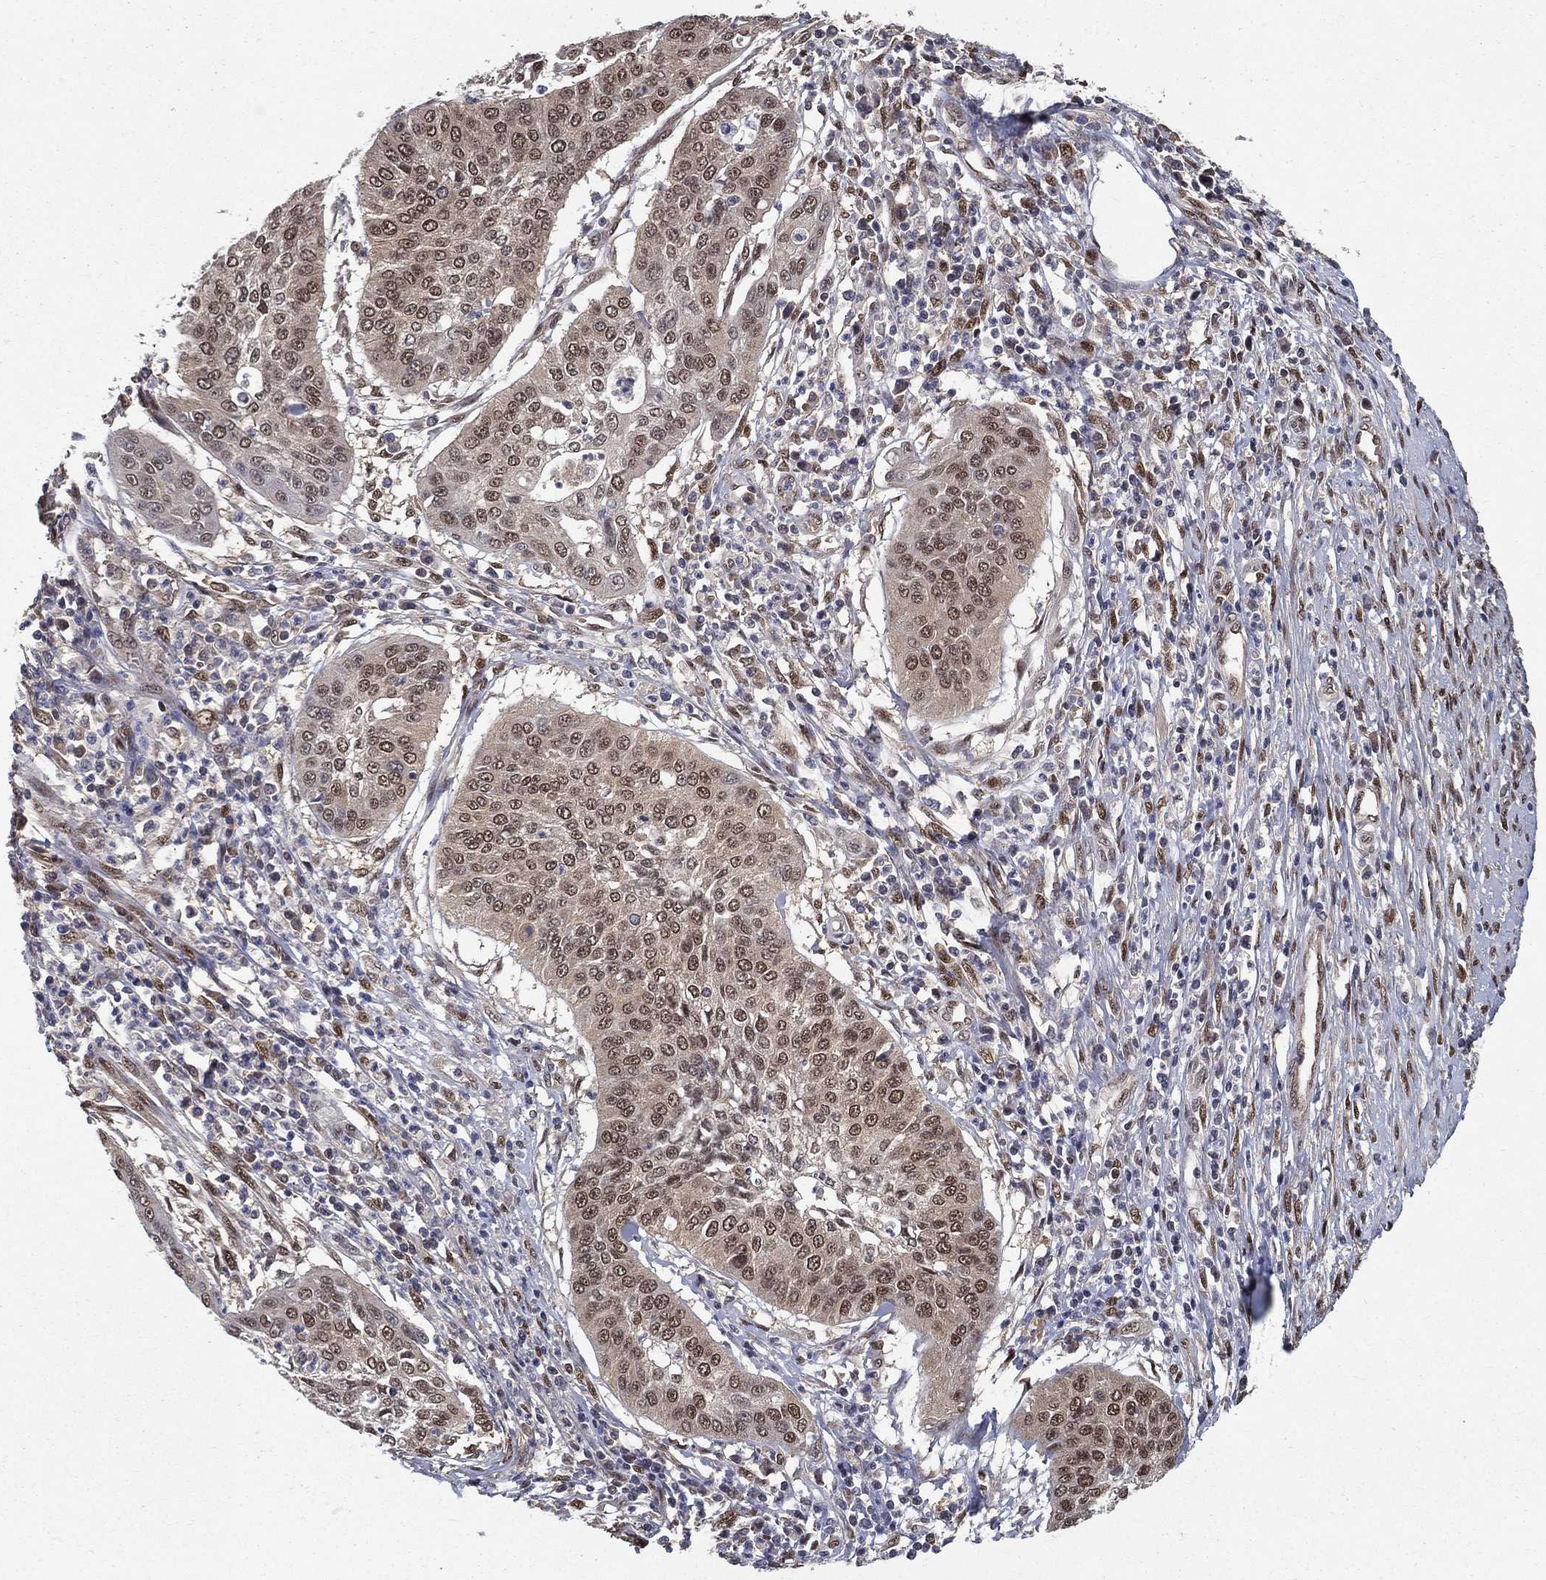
{"staining": {"intensity": "moderate", "quantity": "25%-75%", "location": "nuclear"}, "tissue": "cervical cancer", "cell_type": "Tumor cells", "image_type": "cancer", "snomed": [{"axis": "morphology", "description": "Normal tissue, NOS"}, {"axis": "morphology", "description": "Squamous cell carcinoma, NOS"}, {"axis": "topography", "description": "Cervix"}], "caption": "The immunohistochemical stain highlights moderate nuclear staining in tumor cells of squamous cell carcinoma (cervical) tissue. Using DAB (brown) and hematoxylin (blue) stains, captured at high magnification using brightfield microscopy.", "gene": "CARM1", "patient": {"sex": "female", "age": 39}}